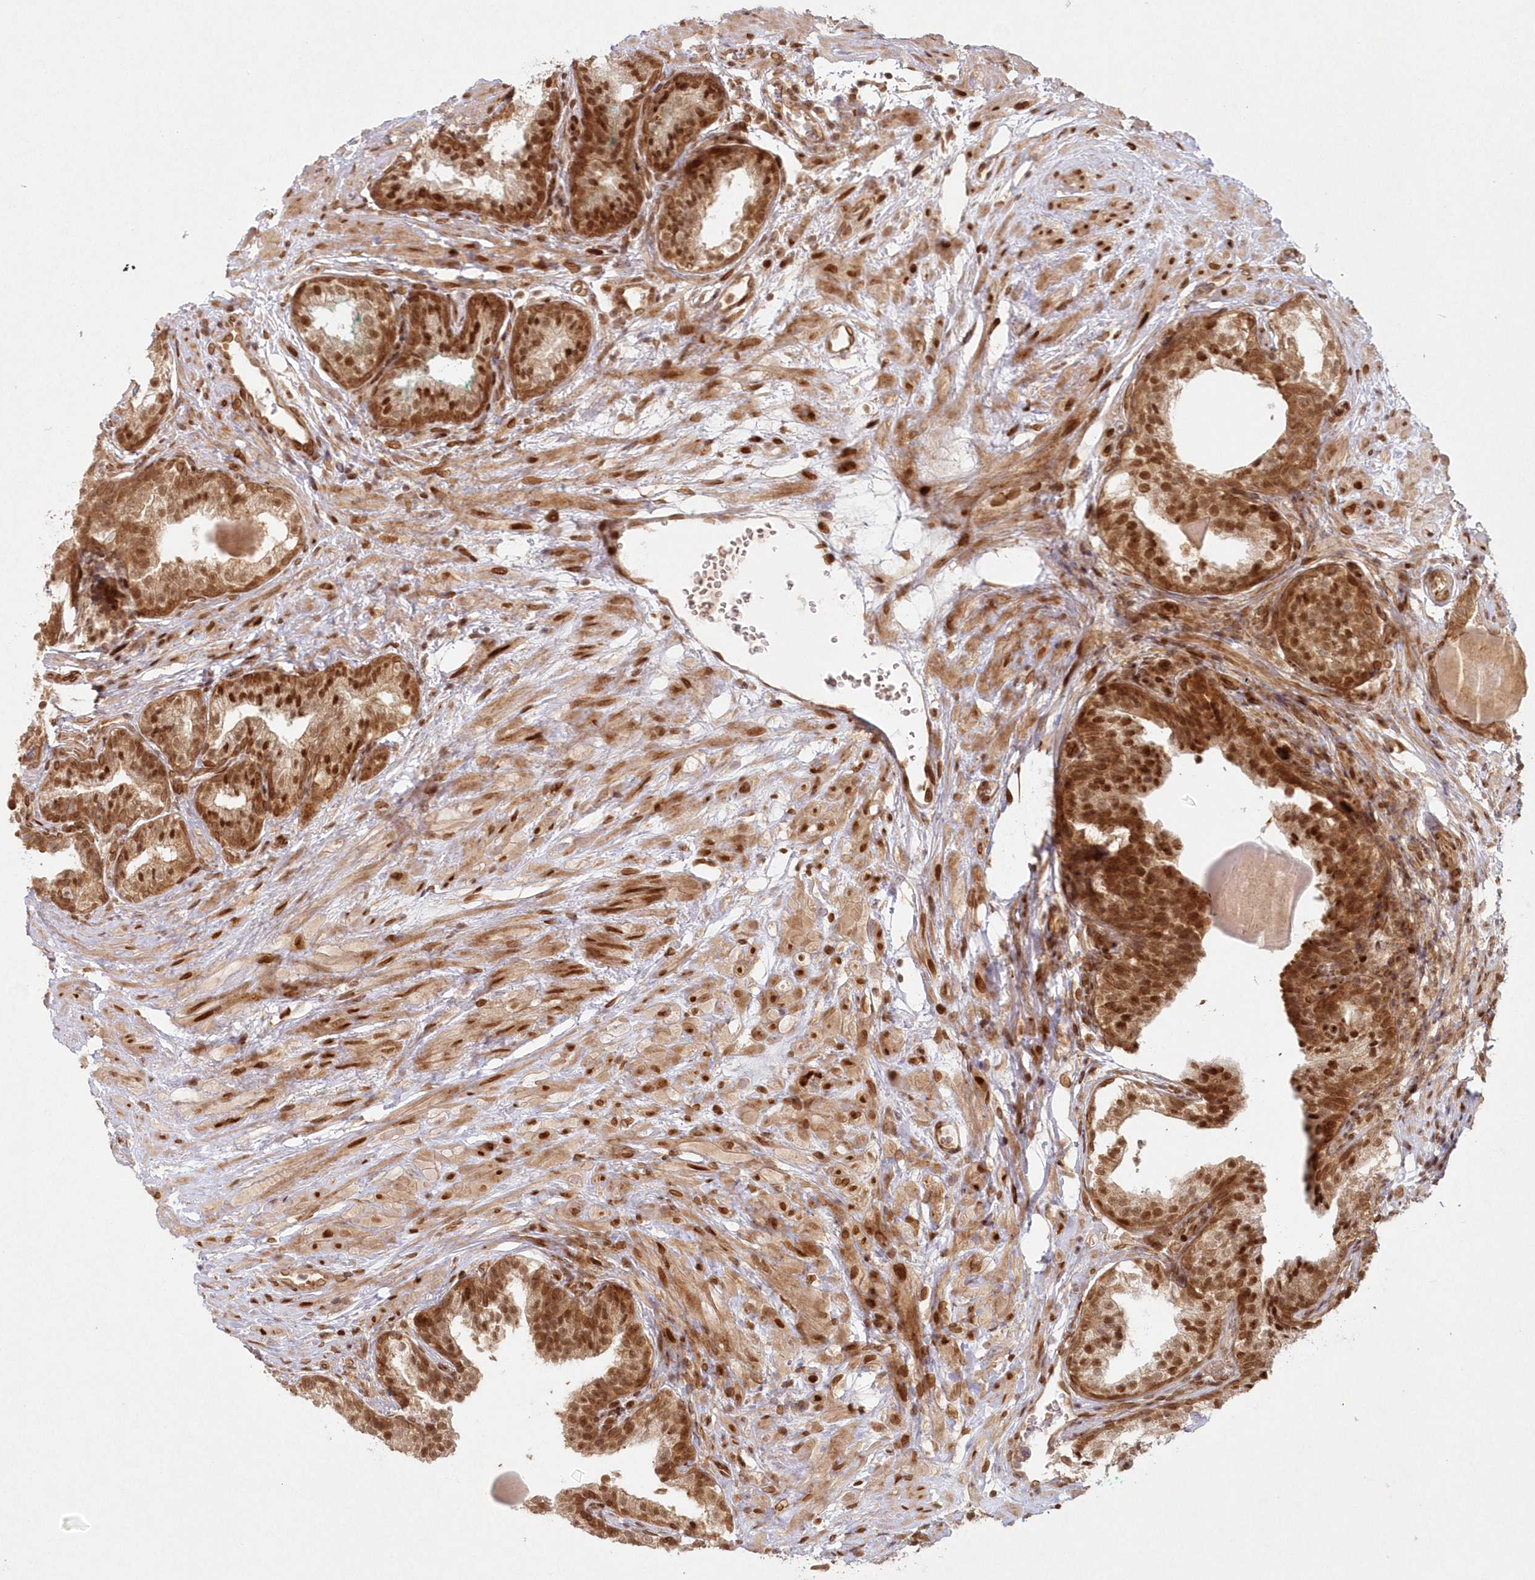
{"staining": {"intensity": "strong", "quantity": ">75%", "location": "cytoplasmic/membranous,nuclear"}, "tissue": "prostate cancer", "cell_type": "Tumor cells", "image_type": "cancer", "snomed": [{"axis": "morphology", "description": "Adenocarcinoma, High grade"}, {"axis": "topography", "description": "Prostate"}], "caption": "Immunohistochemistry of prostate cancer (adenocarcinoma (high-grade)) reveals high levels of strong cytoplasmic/membranous and nuclear positivity in about >75% of tumor cells. Nuclei are stained in blue.", "gene": "TOGARAM2", "patient": {"sex": "male", "age": 56}}